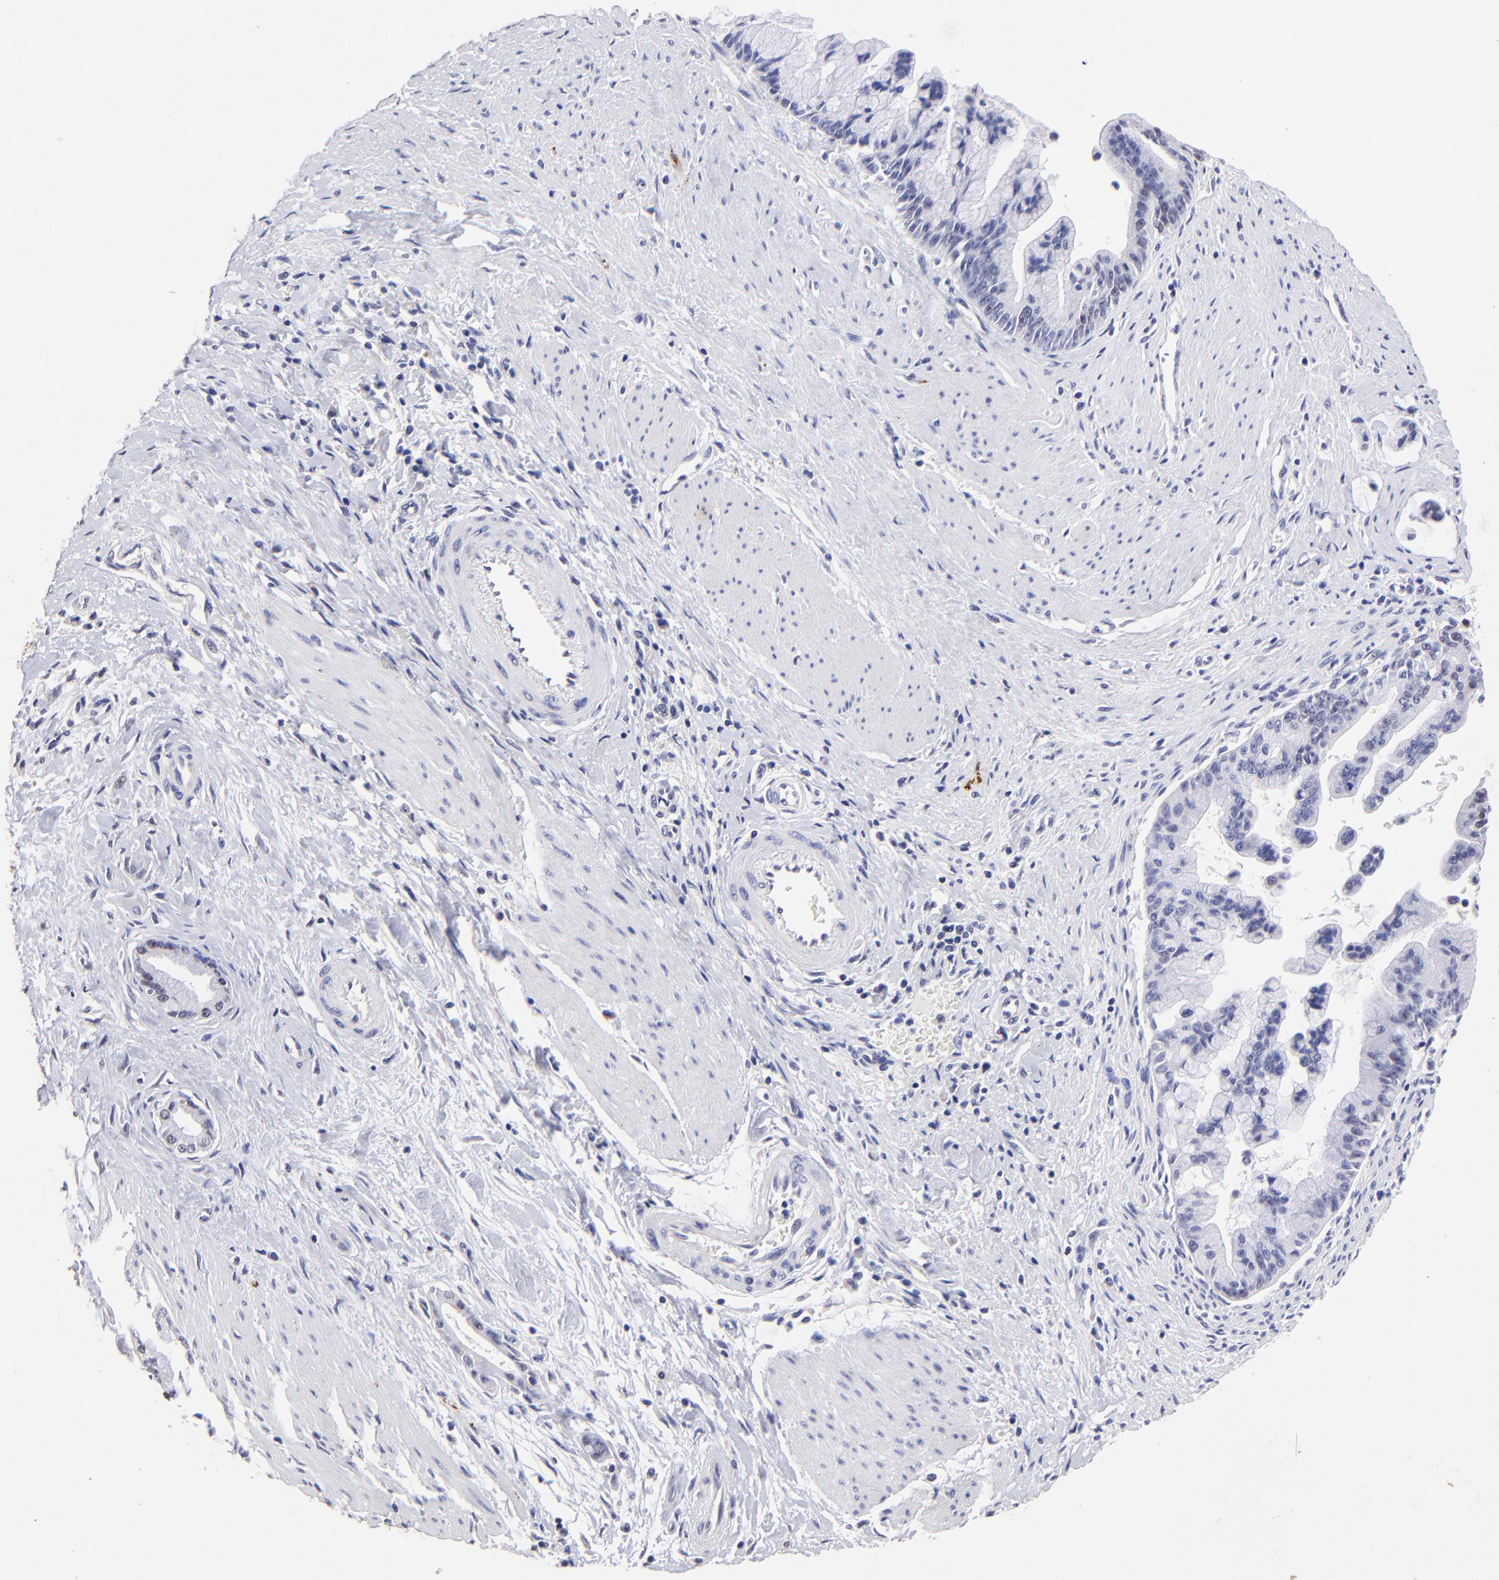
{"staining": {"intensity": "negative", "quantity": "none", "location": "none"}, "tissue": "pancreatic cancer", "cell_type": "Tumor cells", "image_type": "cancer", "snomed": [{"axis": "morphology", "description": "Adenocarcinoma, NOS"}, {"axis": "topography", "description": "Pancreas"}], "caption": "DAB (3,3'-diaminobenzidine) immunohistochemical staining of human pancreatic cancer demonstrates no significant positivity in tumor cells. (Stains: DAB (3,3'-diaminobenzidine) immunohistochemistry with hematoxylin counter stain, Microscopy: brightfield microscopy at high magnification).", "gene": "DNMT1", "patient": {"sex": "male", "age": 59}}